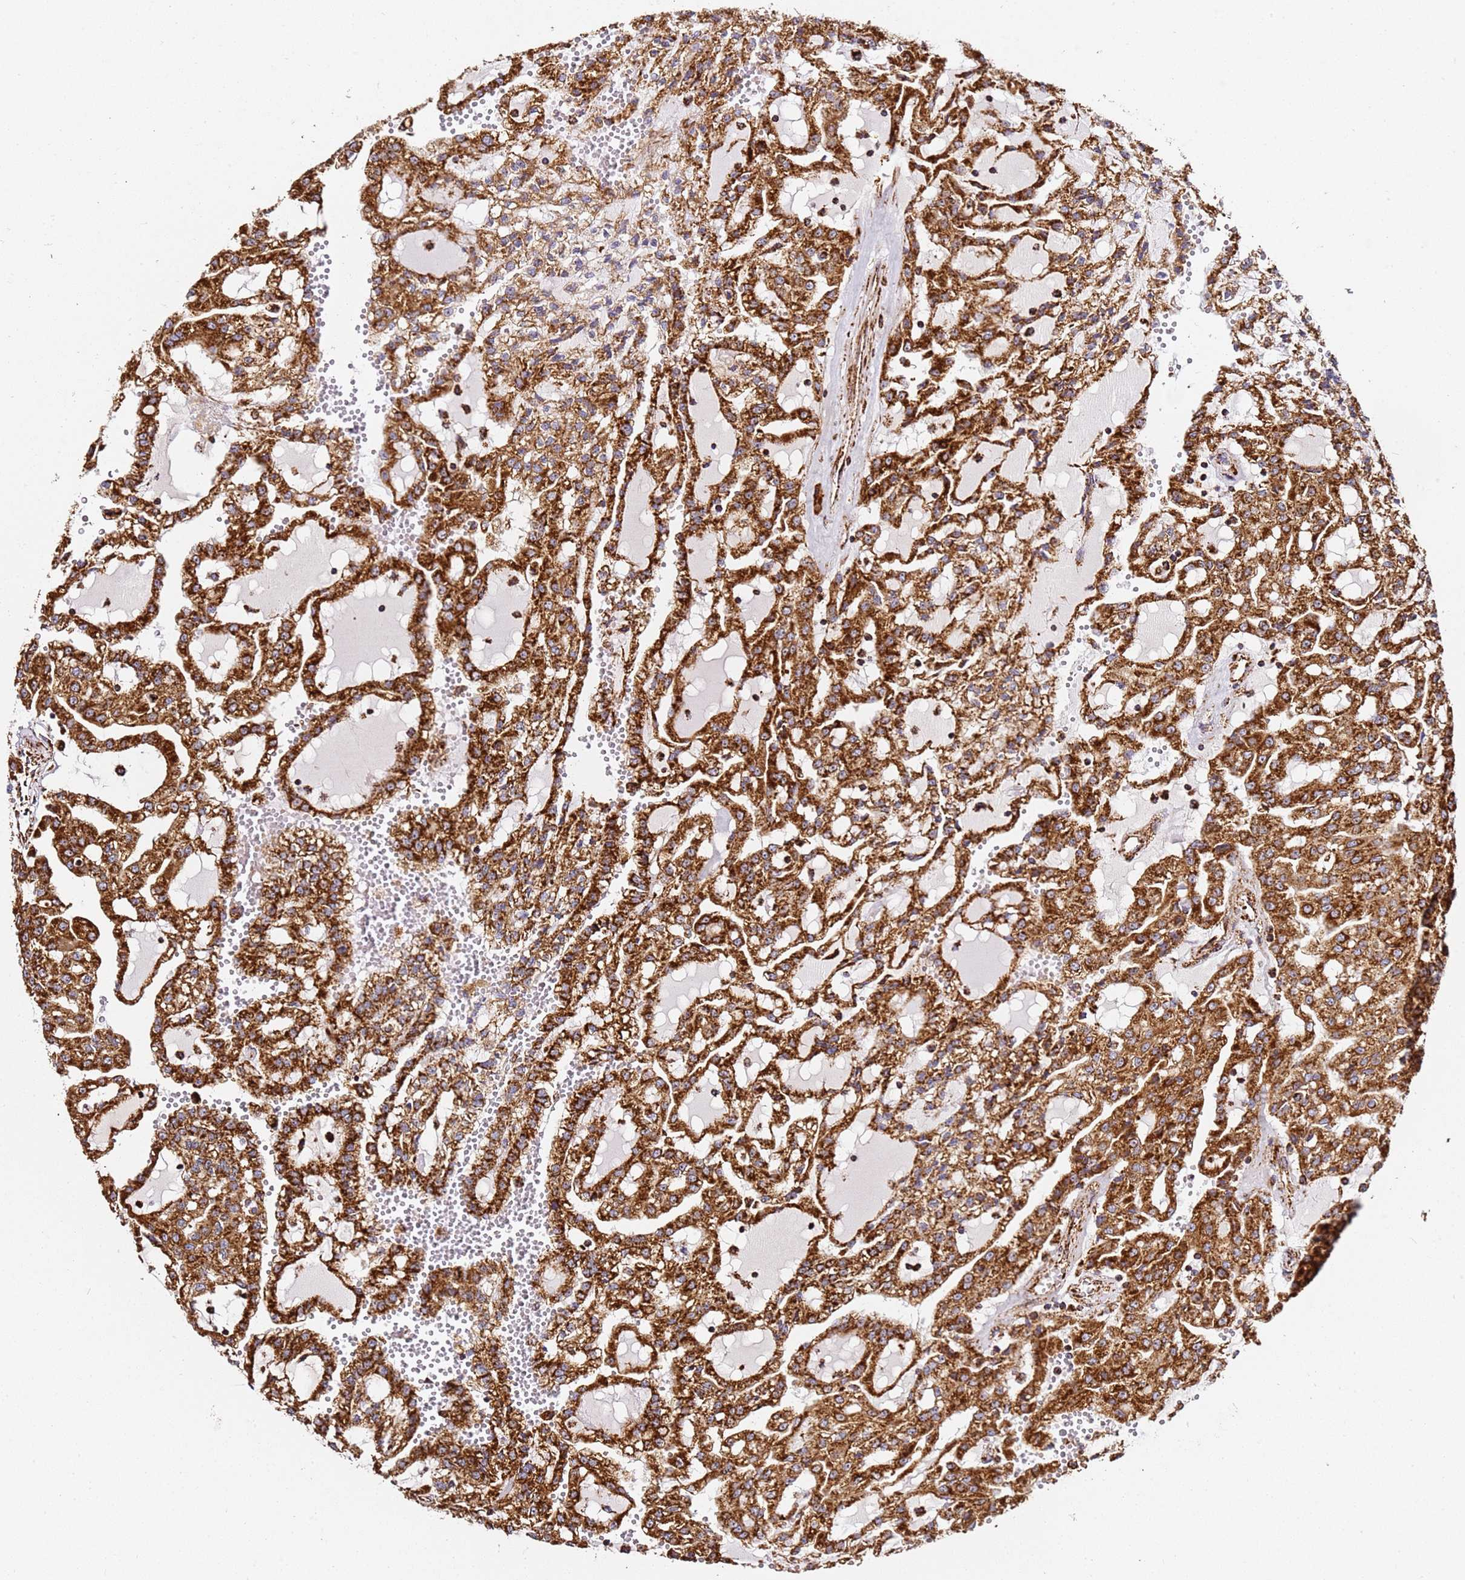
{"staining": {"intensity": "strong", "quantity": ">75%", "location": "cytoplasmic/membranous"}, "tissue": "renal cancer", "cell_type": "Tumor cells", "image_type": "cancer", "snomed": [{"axis": "morphology", "description": "Adenocarcinoma, NOS"}, {"axis": "topography", "description": "Kidney"}], "caption": "IHC (DAB (3,3'-diaminobenzidine)) staining of human renal cancer (adenocarcinoma) displays strong cytoplasmic/membranous protein positivity in approximately >75% of tumor cells.", "gene": "NDUFA3", "patient": {"sex": "male", "age": 63}}